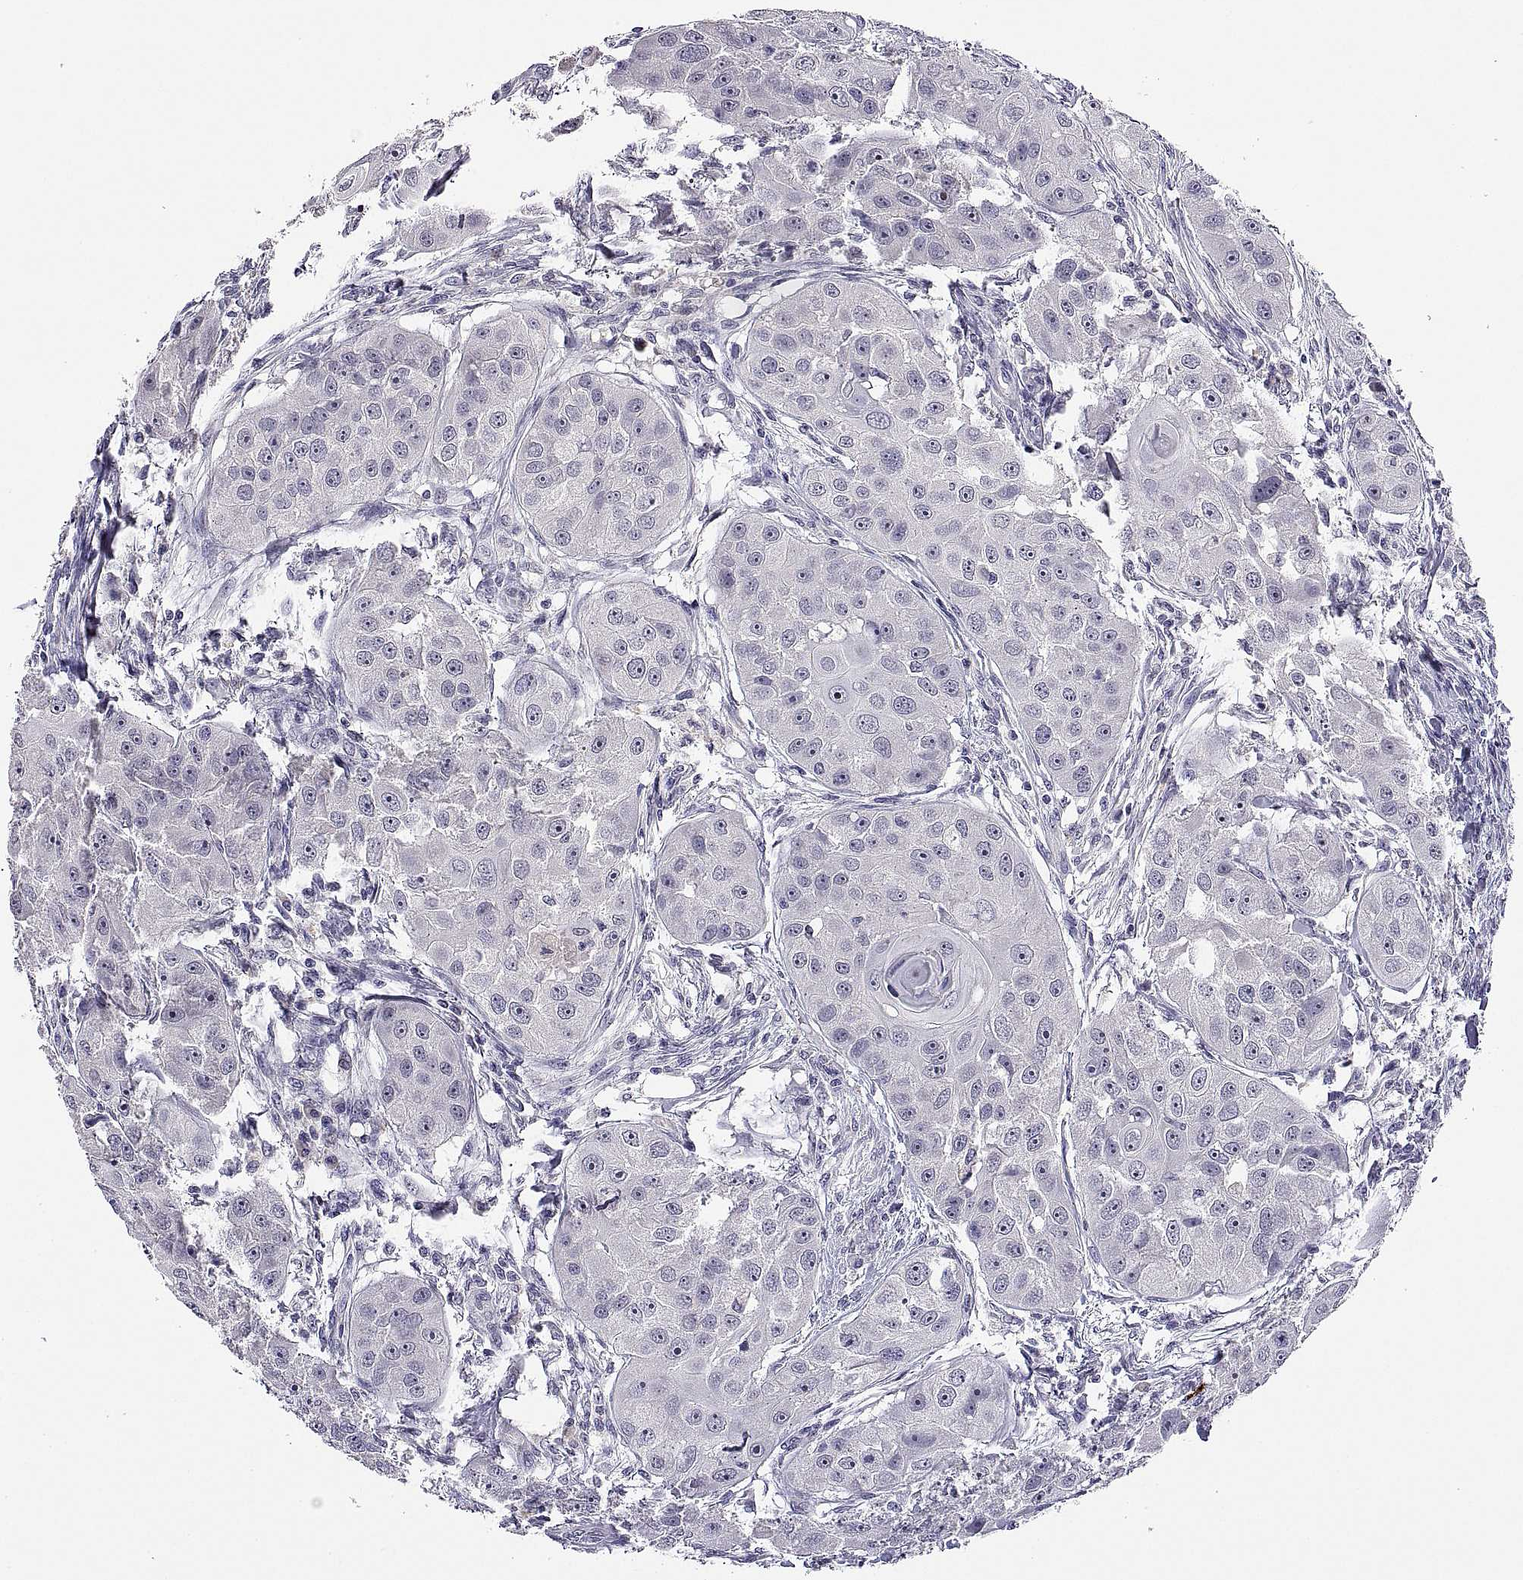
{"staining": {"intensity": "negative", "quantity": "none", "location": "none"}, "tissue": "head and neck cancer", "cell_type": "Tumor cells", "image_type": "cancer", "snomed": [{"axis": "morphology", "description": "Squamous cell carcinoma, NOS"}, {"axis": "topography", "description": "Head-Neck"}], "caption": "The histopathology image shows no significant positivity in tumor cells of head and neck cancer (squamous cell carcinoma). (Immunohistochemistry, brightfield microscopy, high magnification).", "gene": "MS4A1", "patient": {"sex": "male", "age": 51}}